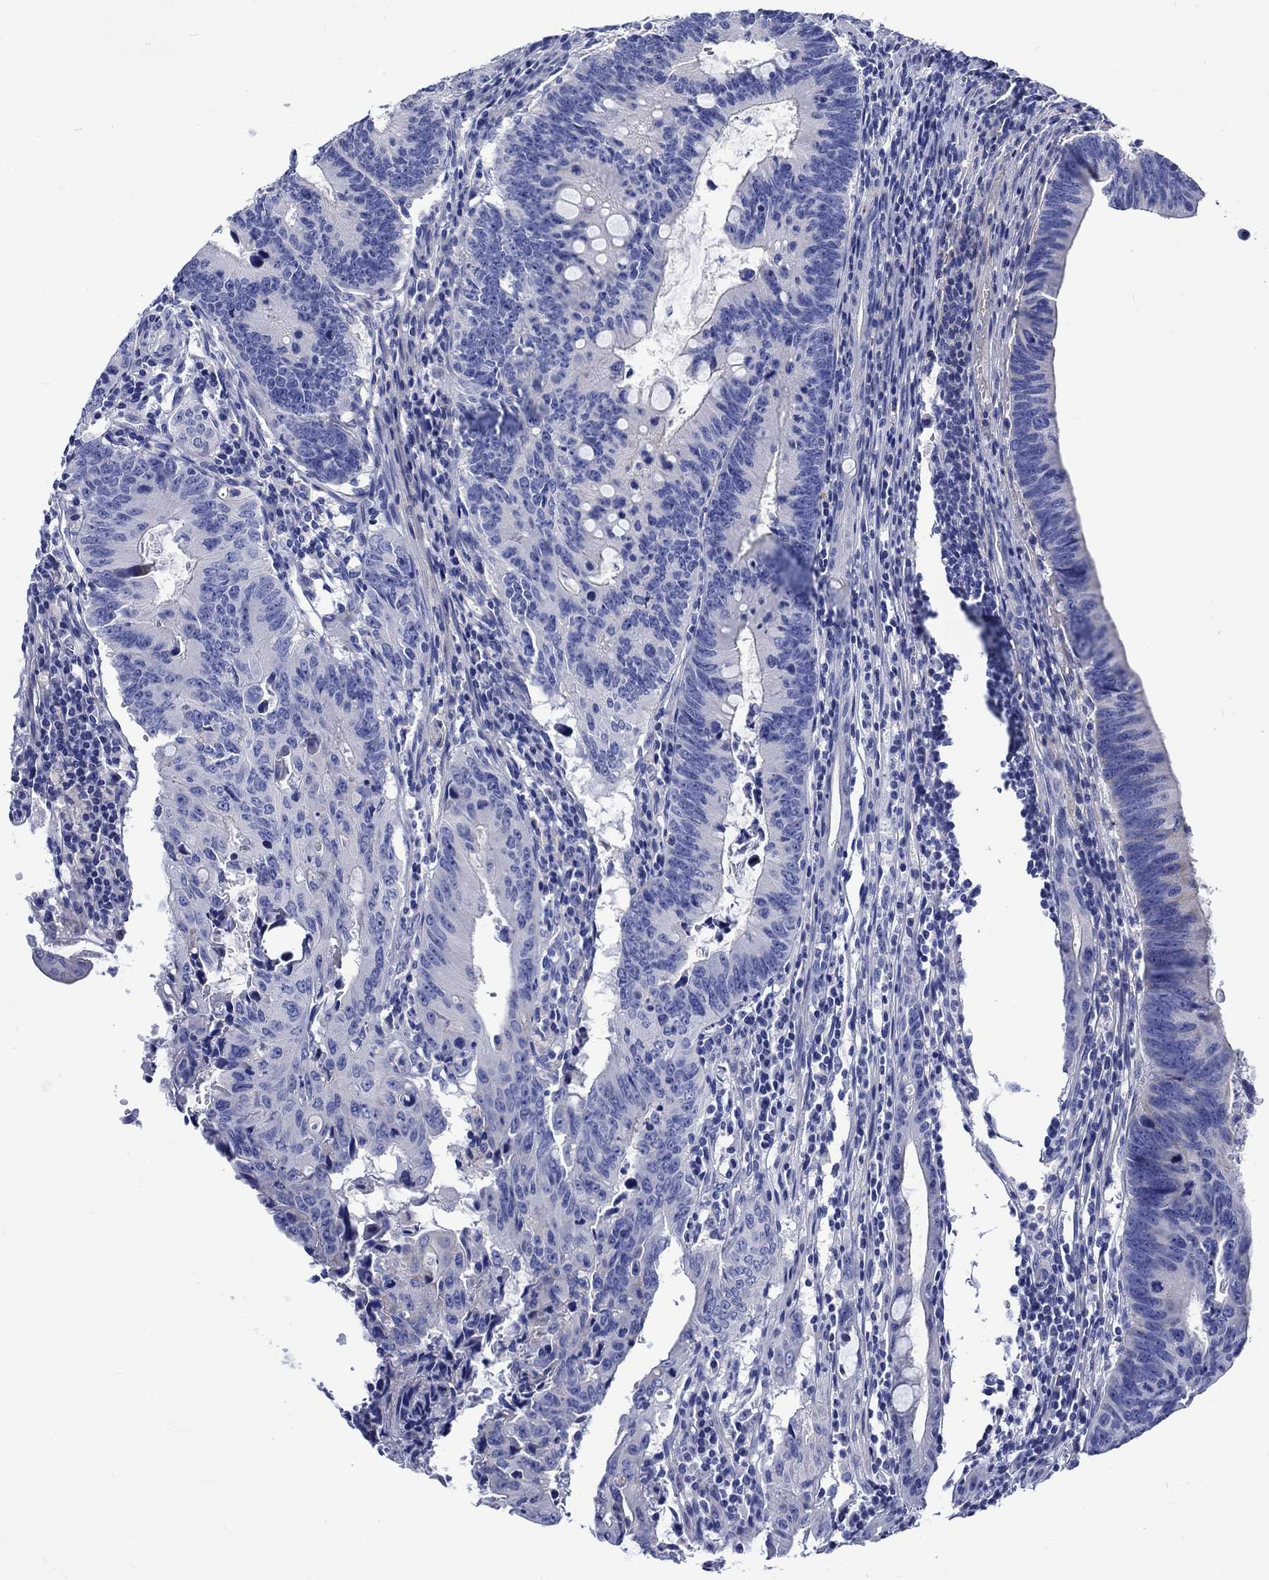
{"staining": {"intensity": "negative", "quantity": "none", "location": "none"}, "tissue": "colorectal cancer", "cell_type": "Tumor cells", "image_type": "cancer", "snomed": [{"axis": "morphology", "description": "Adenocarcinoma, NOS"}, {"axis": "topography", "description": "Colon"}], "caption": "Tumor cells show no significant protein expression in colorectal cancer. Nuclei are stained in blue.", "gene": "NRIP3", "patient": {"sex": "female", "age": 87}}